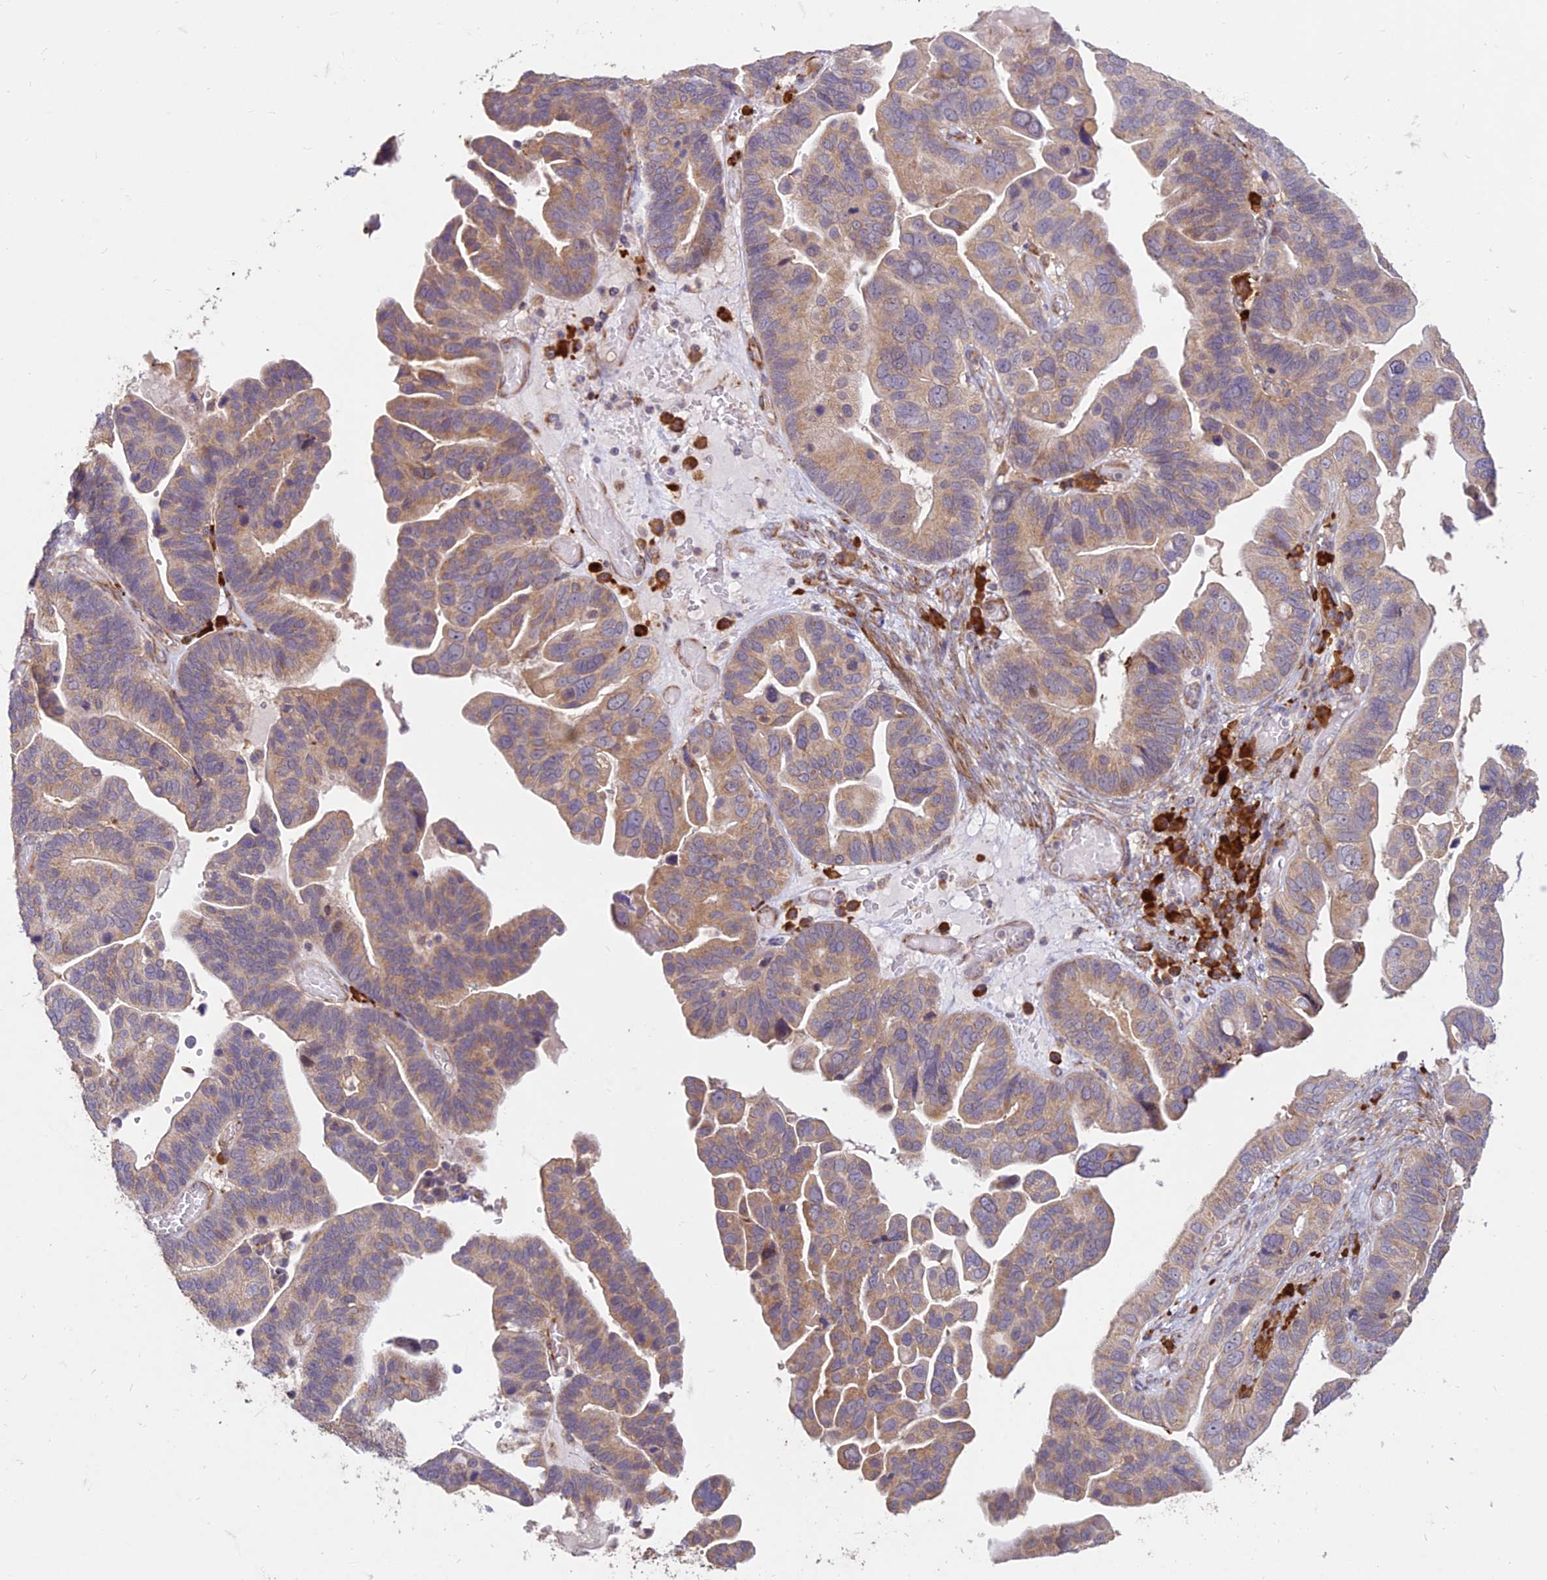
{"staining": {"intensity": "moderate", "quantity": "25%-75%", "location": "cytoplasmic/membranous"}, "tissue": "ovarian cancer", "cell_type": "Tumor cells", "image_type": "cancer", "snomed": [{"axis": "morphology", "description": "Cystadenocarcinoma, serous, NOS"}, {"axis": "topography", "description": "Ovary"}], "caption": "Protein analysis of ovarian cancer (serous cystadenocarcinoma) tissue reveals moderate cytoplasmic/membranous staining in approximately 25%-75% of tumor cells.", "gene": "NXNL2", "patient": {"sex": "female", "age": 56}}